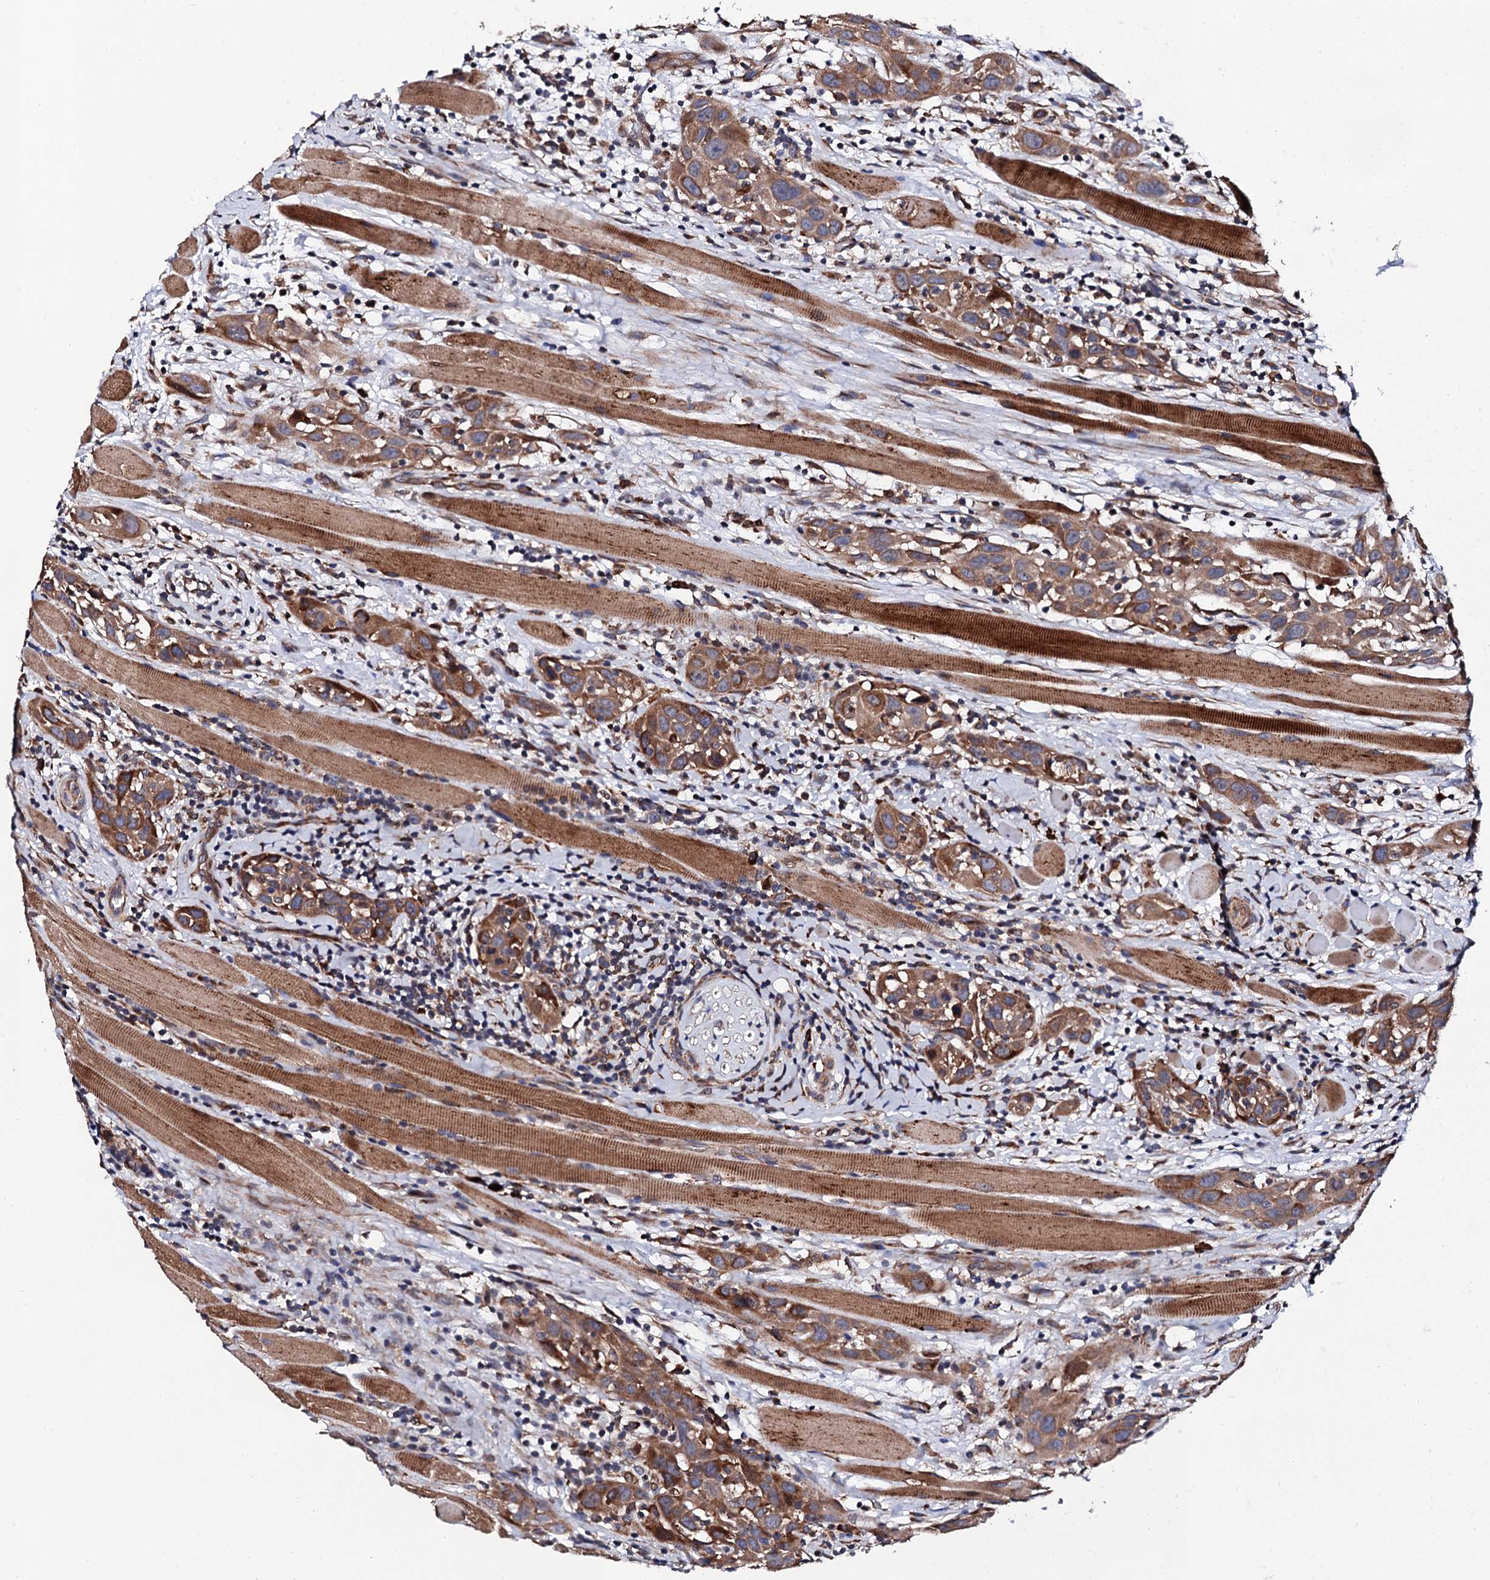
{"staining": {"intensity": "moderate", "quantity": ">75%", "location": "cytoplasmic/membranous"}, "tissue": "head and neck cancer", "cell_type": "Tumor cells", "image_type": "cancer", "snomed": [{"axis": "morphology", "description": "Squamous cell carcinoma, NOS"}, {"axis": "topography", "description": "Oral tissue"}, {"axis": "topography", "description": "Head-Neck"}], "caption": "Squamous cell carcinoma (head and neck) stained with IHC exhibits moderate cytoplasmic/membranous positivity in about >75% of tumor cells.", "gene": "LIPT2", "patient": {"sex": "female", "age": 50}}